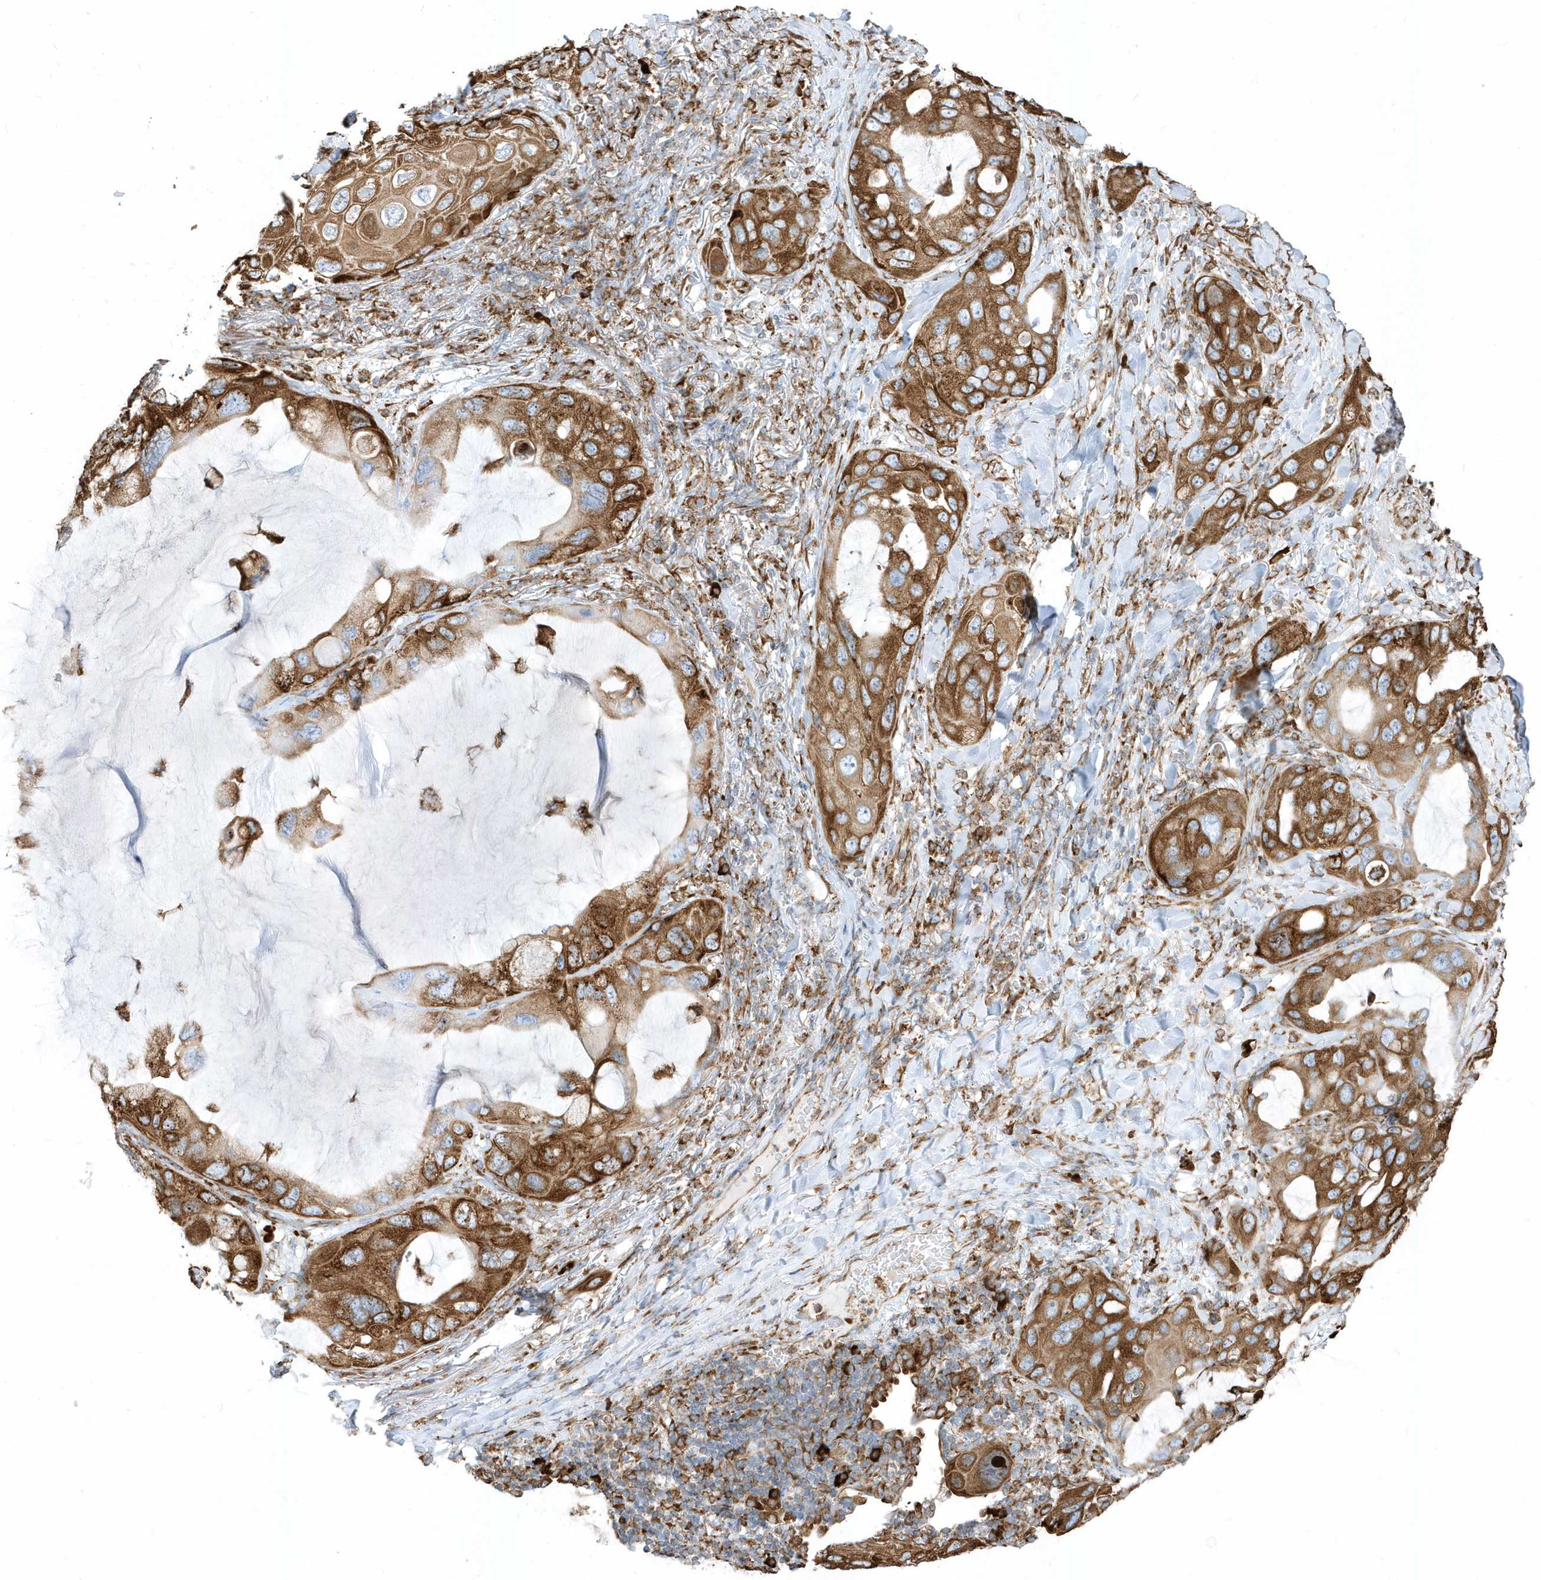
{"staining": {"intensity": "strong", "quantity": ">75%", "location": "cytoplasmic/membranous"}, "tissue": "lung cancer", "cell_type": "Tumor cells", "image_type": "cancer", "snomed": [{"axis": "morphology", "description": "Squamous cell carcinoma, NOS"}, {"axis": "topography", "description": "Lung"}], "caption": "Squamous cell carcinoma (lung) was stained to show a protein in brown. There is high levels of strong cytoplasmic/membranous staining in approximately >75% of tumor cells.", "gene": "PDIA6", "patient": {"sex": "female", "age": 73}}